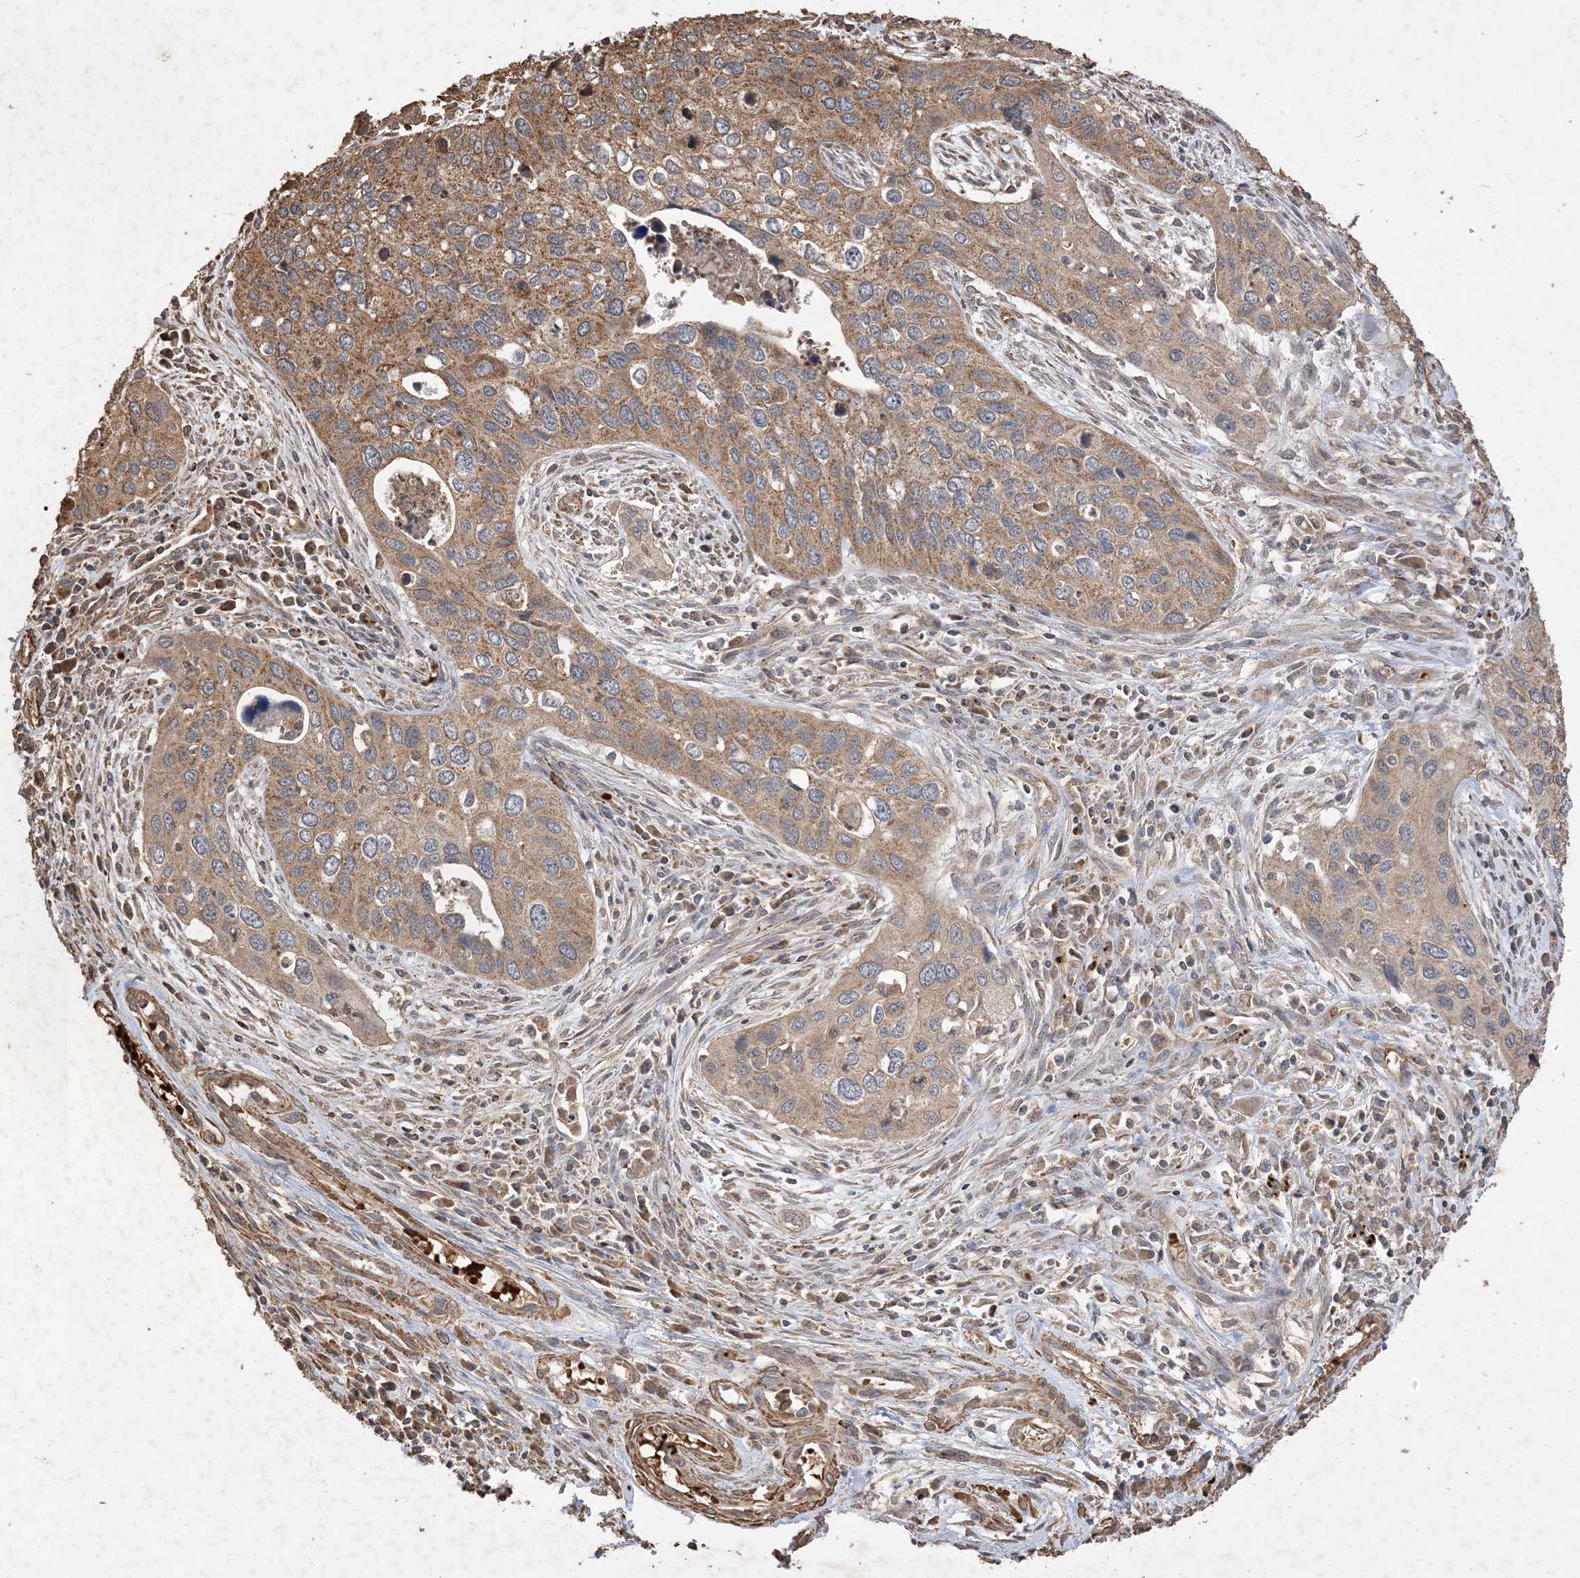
{"staining": {"intensity": "moderate", "quantity": ">75%", "location": "cytoplasmic/membranous"}, "tissue": "cervical cancer", "cell_type": "Tumor cells", "image_type": "cancer", "snomed": [{"axis": "morphology", "description": "Squamous cell carcinoma, NOS"}, {"axis": "topography", "description": "Cervix"}], "caption": "Human cervical cancer stained for a protein (brown) exhibits moderate cytoplasmic/membranous positive positivity in approximately >75% of tumor cells.", "gene": "HPS4", "patient": {"sex": "female", "age": 55}}